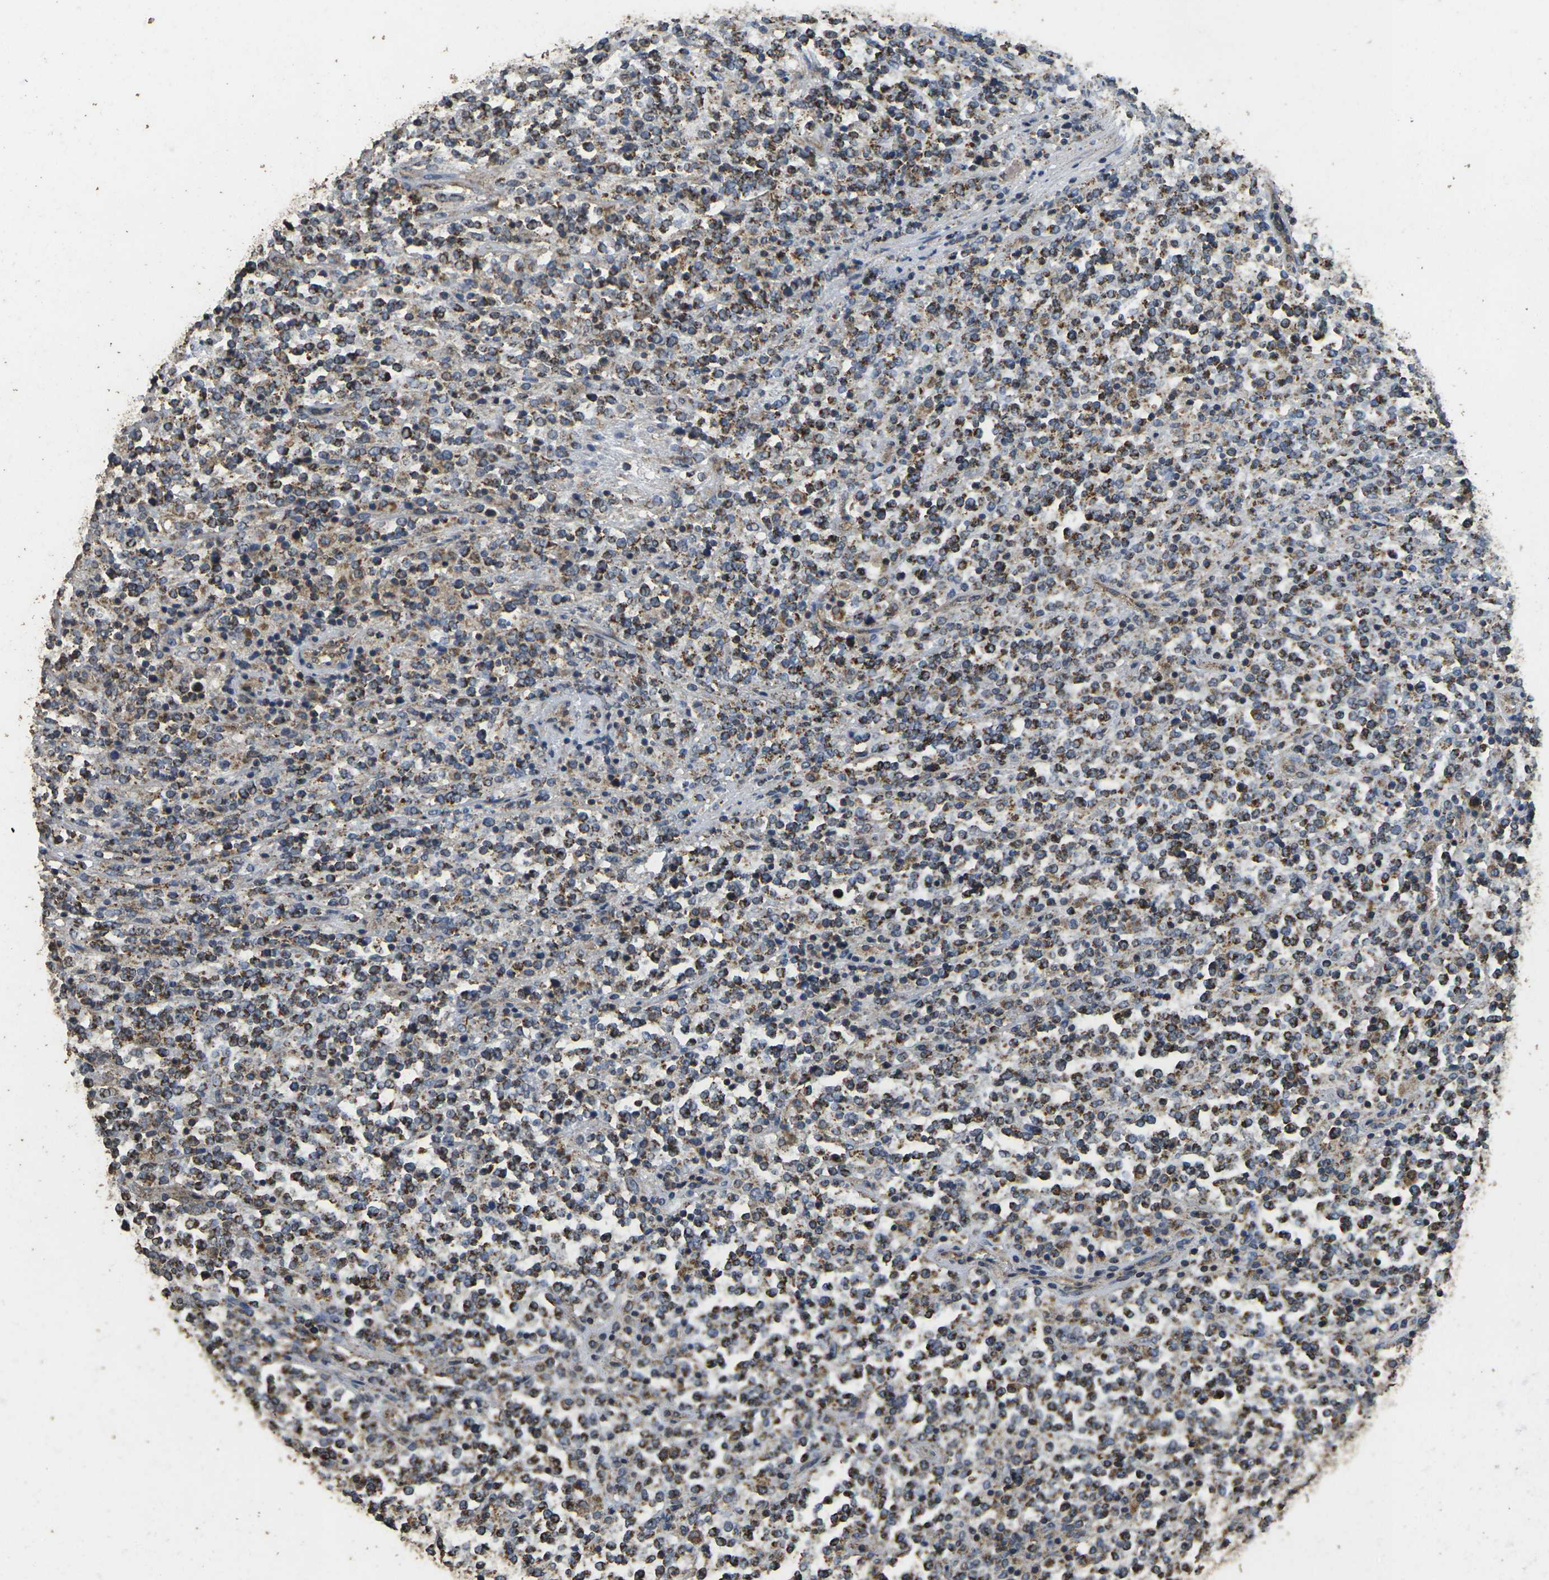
{"staining": {"intensity": "moderate", "quantity": ">75%", "location": "cytoplasmic/membranous"}, "tissue": "lymphoma", "cell_type": "Tumor cells", "image_type": "cancer", "snomed": [{"axis": "morphology", "description": "Malignant lymphoma, non-Hodgkin's type, High grade"}, {"axis": "topography", "description": "Soft tissue"}], "caption": "Lymphoma stained for a protein (brown) reveals moderate cytoplasmic/membranous positive staining in about >75% of tumor cells.", "gene": "MAPK11", "patient": {"sex": "male", "age": 18}}